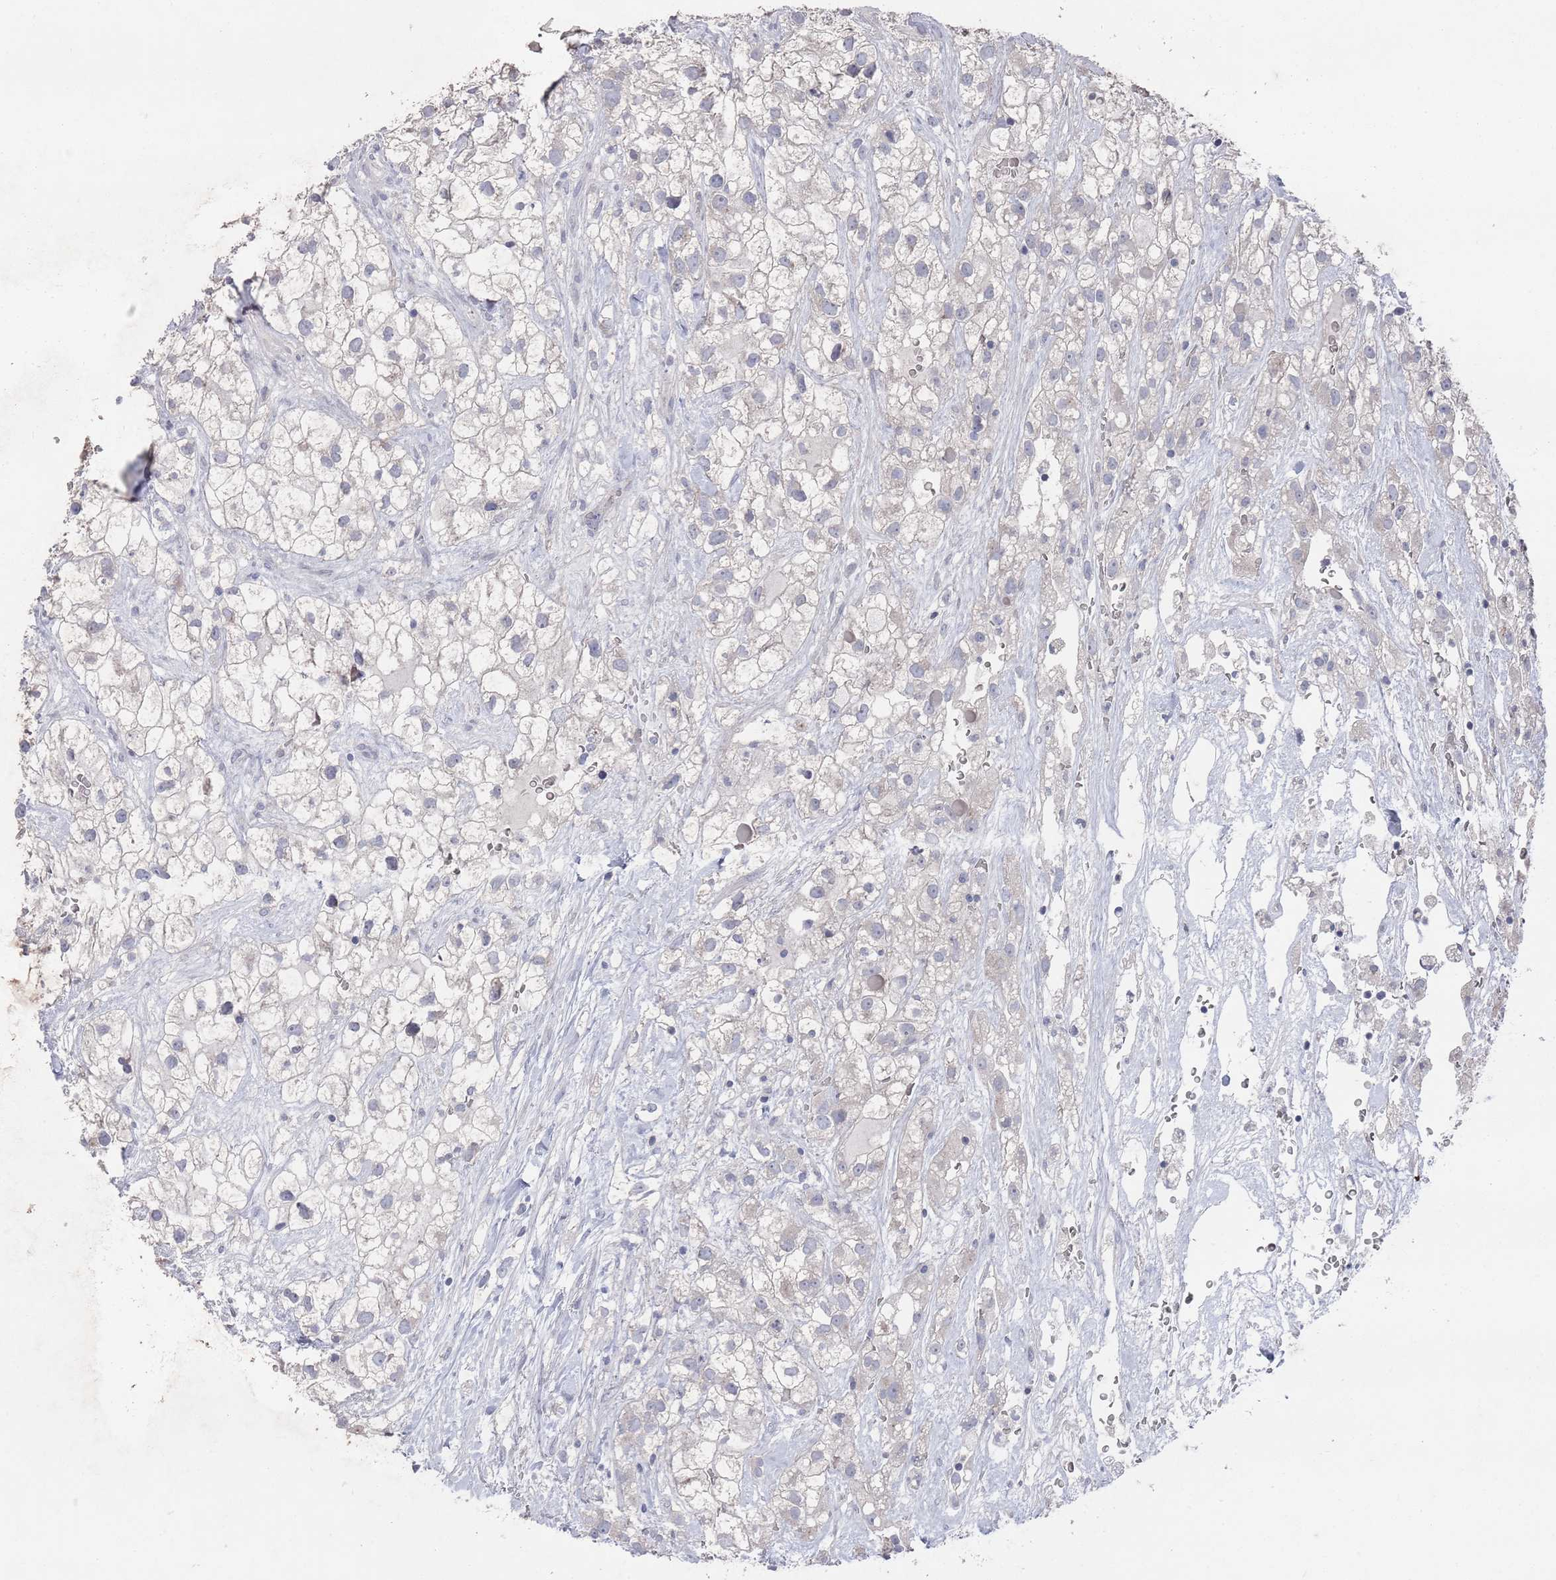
{"staining": {"intensity": "negative", "quantity": "none", "location": "none"}, "tissue": "renal cancer", "cell_type": "Tumor cells", "image_type": "cancer", "snomed": [{"axis": "morphology", "description": "Adenocarcinoma, NOS"}, {"axis": "topography", "description": "Kidney"}], "caption": "This is an IHC micrograph of renal cancer (adenocarcinoma). There is no staining in tumor cells.", "gene": "PROM2", "patient": {"sex": "male", "age": 59}}